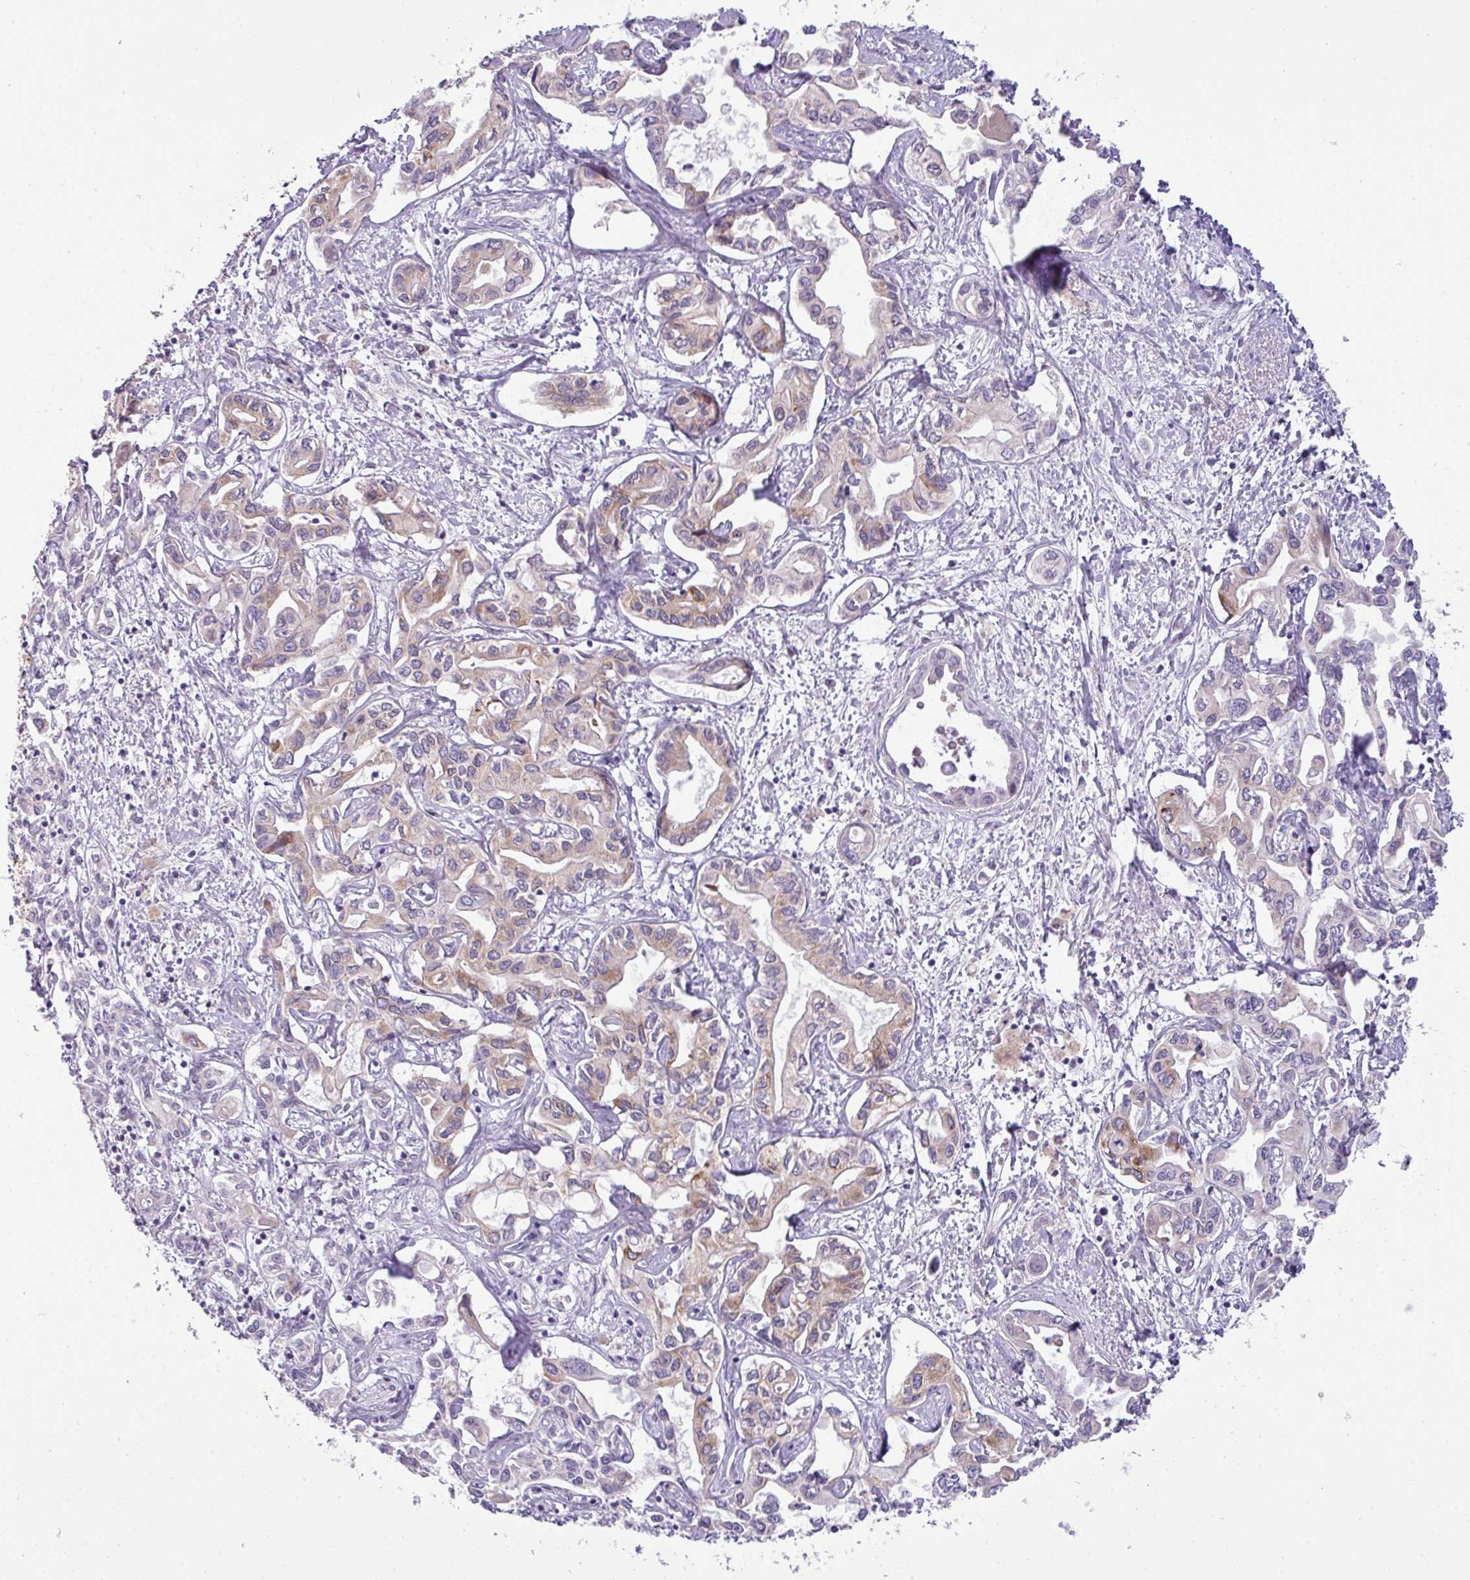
{"staining": {"intensity": "weak", "quantity": "25%-75%", "location": "cytoplasmic/membranous"}, "tissue": "liver cancer", "cell_type": "Tumor cells", "image_type": "cancer", "snomed": [{"axis": "morphology", "description": "Cholangiocarcinoma"}, {"axis": "topography", "description": "Liver"}], "caption": "Protein staining of liver cholangiocarcinoma tissue shows weak cytoplasmic/membranous staining in approximately 25%-75% of tumor cells. Using DAB (3,3'-diaminobenzidine) (brown) and hematoxylin (blue) stains, captured at high magnification using brightfield microscopy.", "gene": "PIK3R5", "patient": {"sex": "female", "age": 64}}